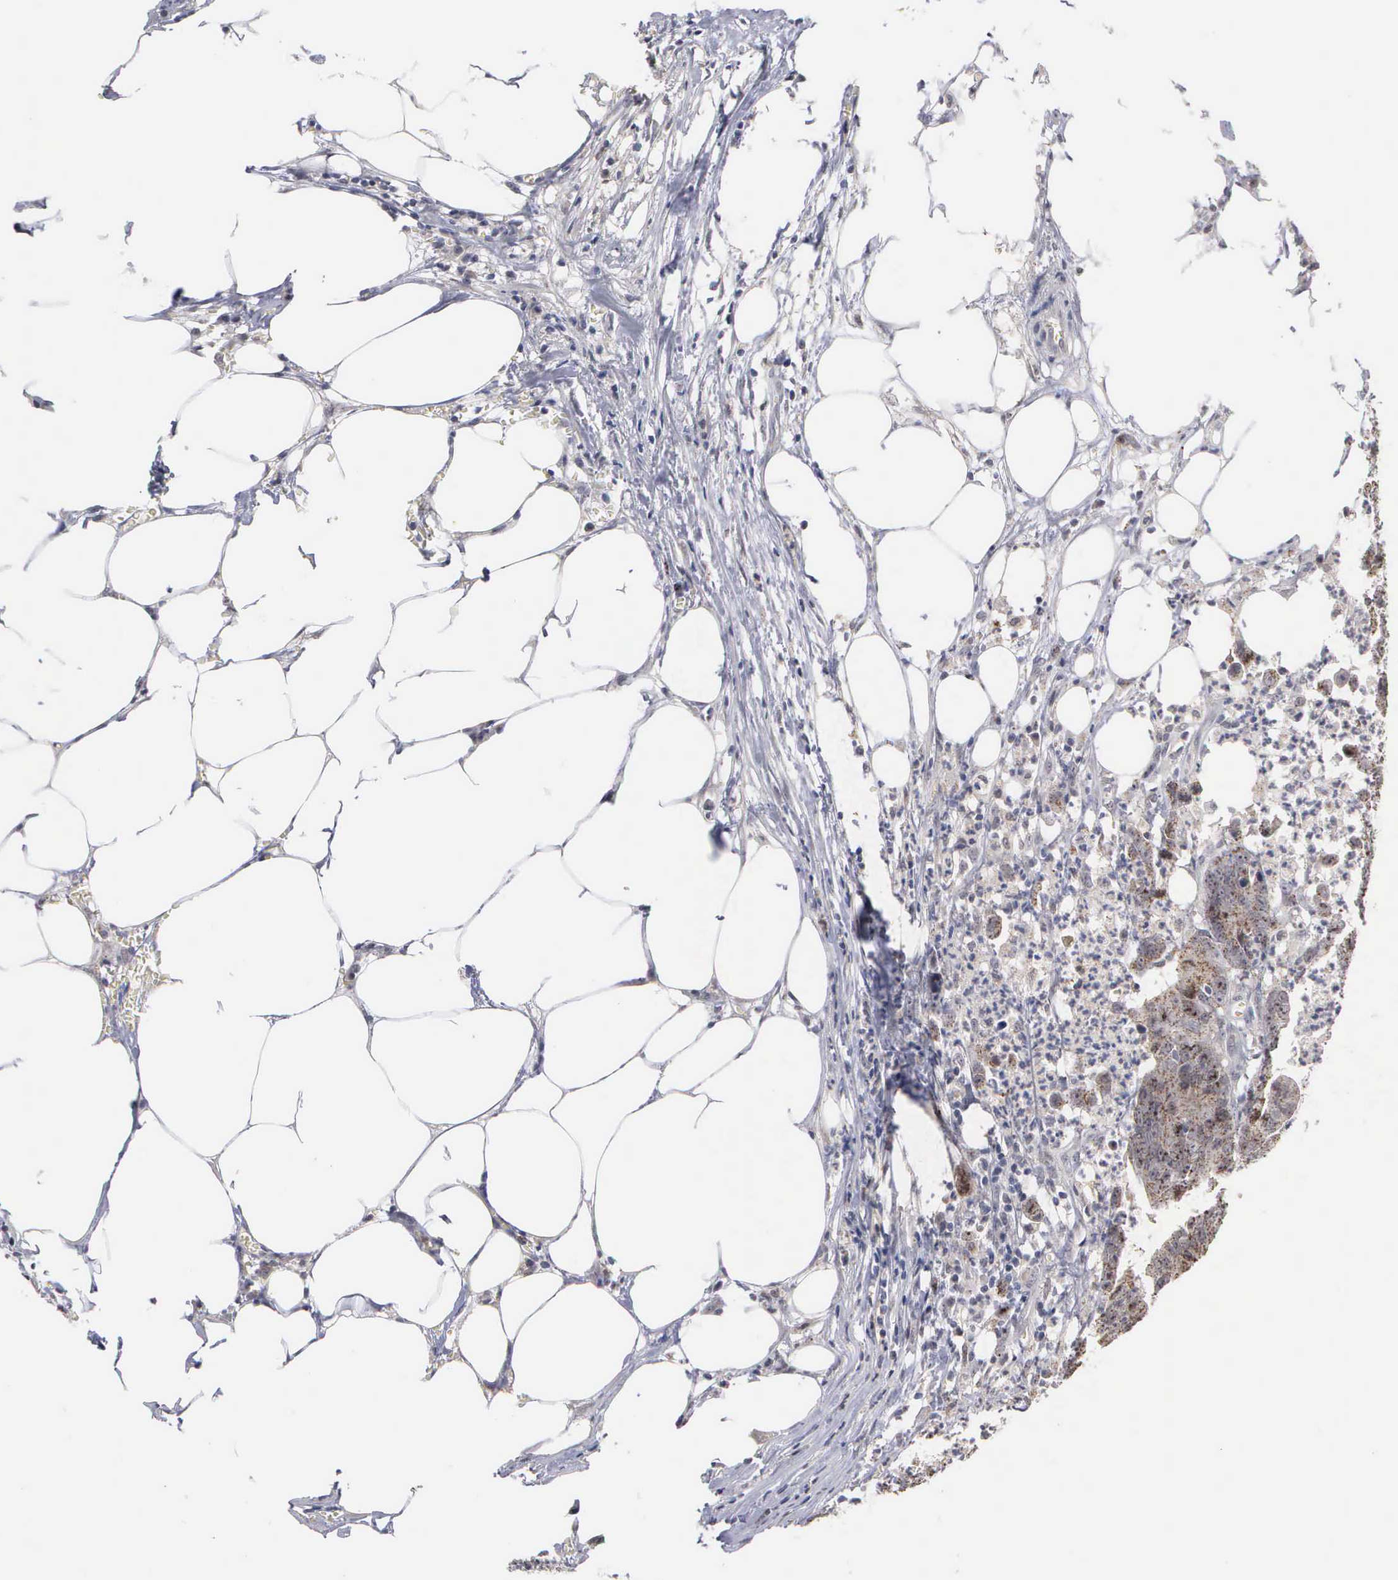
{"staining": {"intensity": "weak", "quantity": ">75%", "location": "cytoplasmic/membranous"}, "tissue": "colorectal cancer", "cell_type": "Tumor cells", "image_type": "cancer", "snomed": [{"axis": "morphology", "description": "Adenocarcinoma, NOS"}, {"axis": "topography", "description": "Colon"}], "caption": "Human colorectal adenocarcinoma stained with a brown dye demonstrates weak cytoplasmic/membranous positive positivity in about >75% of tumor cells.", "gene": "KDM6A", "patient": {"sex": "male", "age": 55}}